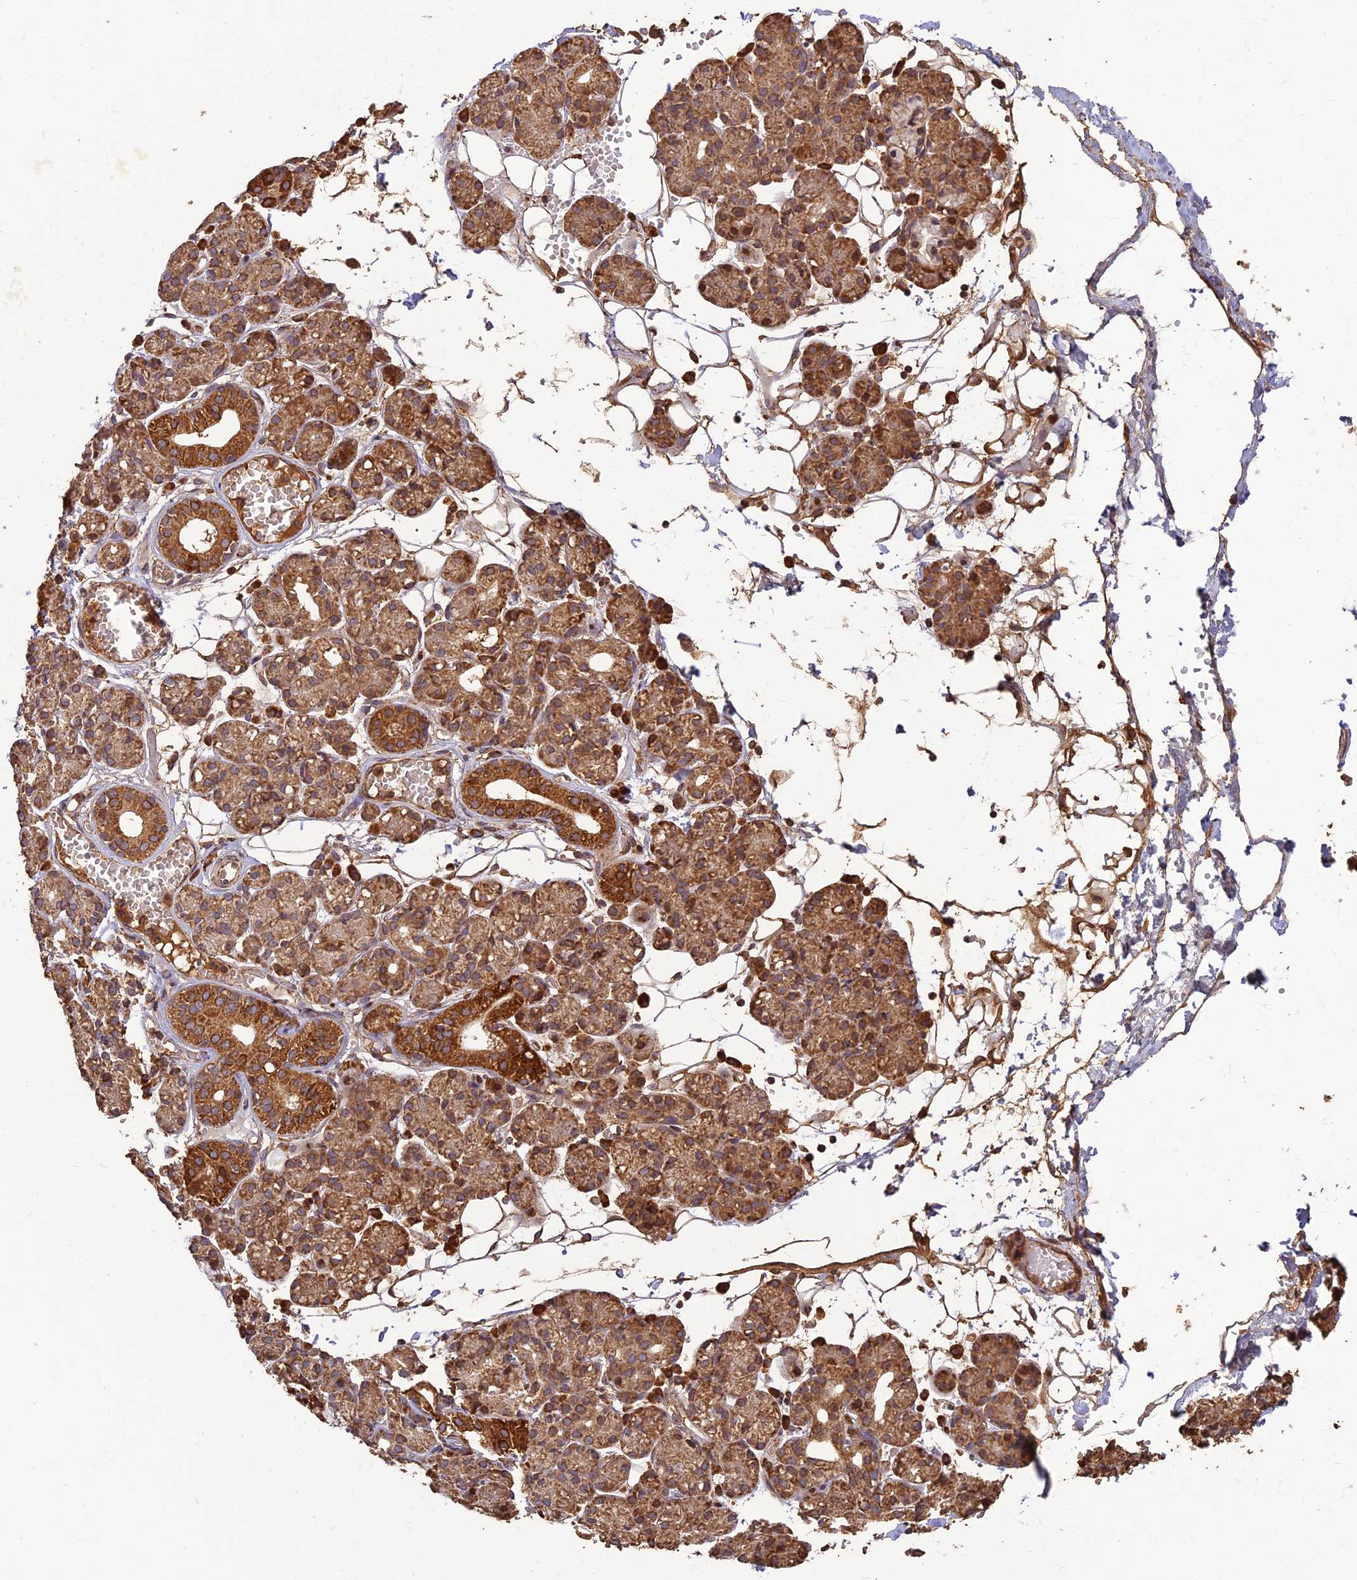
{"staining": {"intensity": "strong", "quantity": ">75%", "location": "cytoplasmic/membranous"}, "tissue": "salivary gland", "cell_type": "Glandular cells", "image_type": "normal", "snomed": [{"axis": "morphology", "description": "Normal tissue, NOS"}, {"axis": "topography", "description": "Salivary gland"}], "caption": "Approximately >75% of glandular cells in benign salivary gland reveal strong cytoplasmic/membranous protein positivity as visualized by brown immunohistochemical staining.", "gene": "CORO1C", "patient": {"sex": "male", "age": 63}}